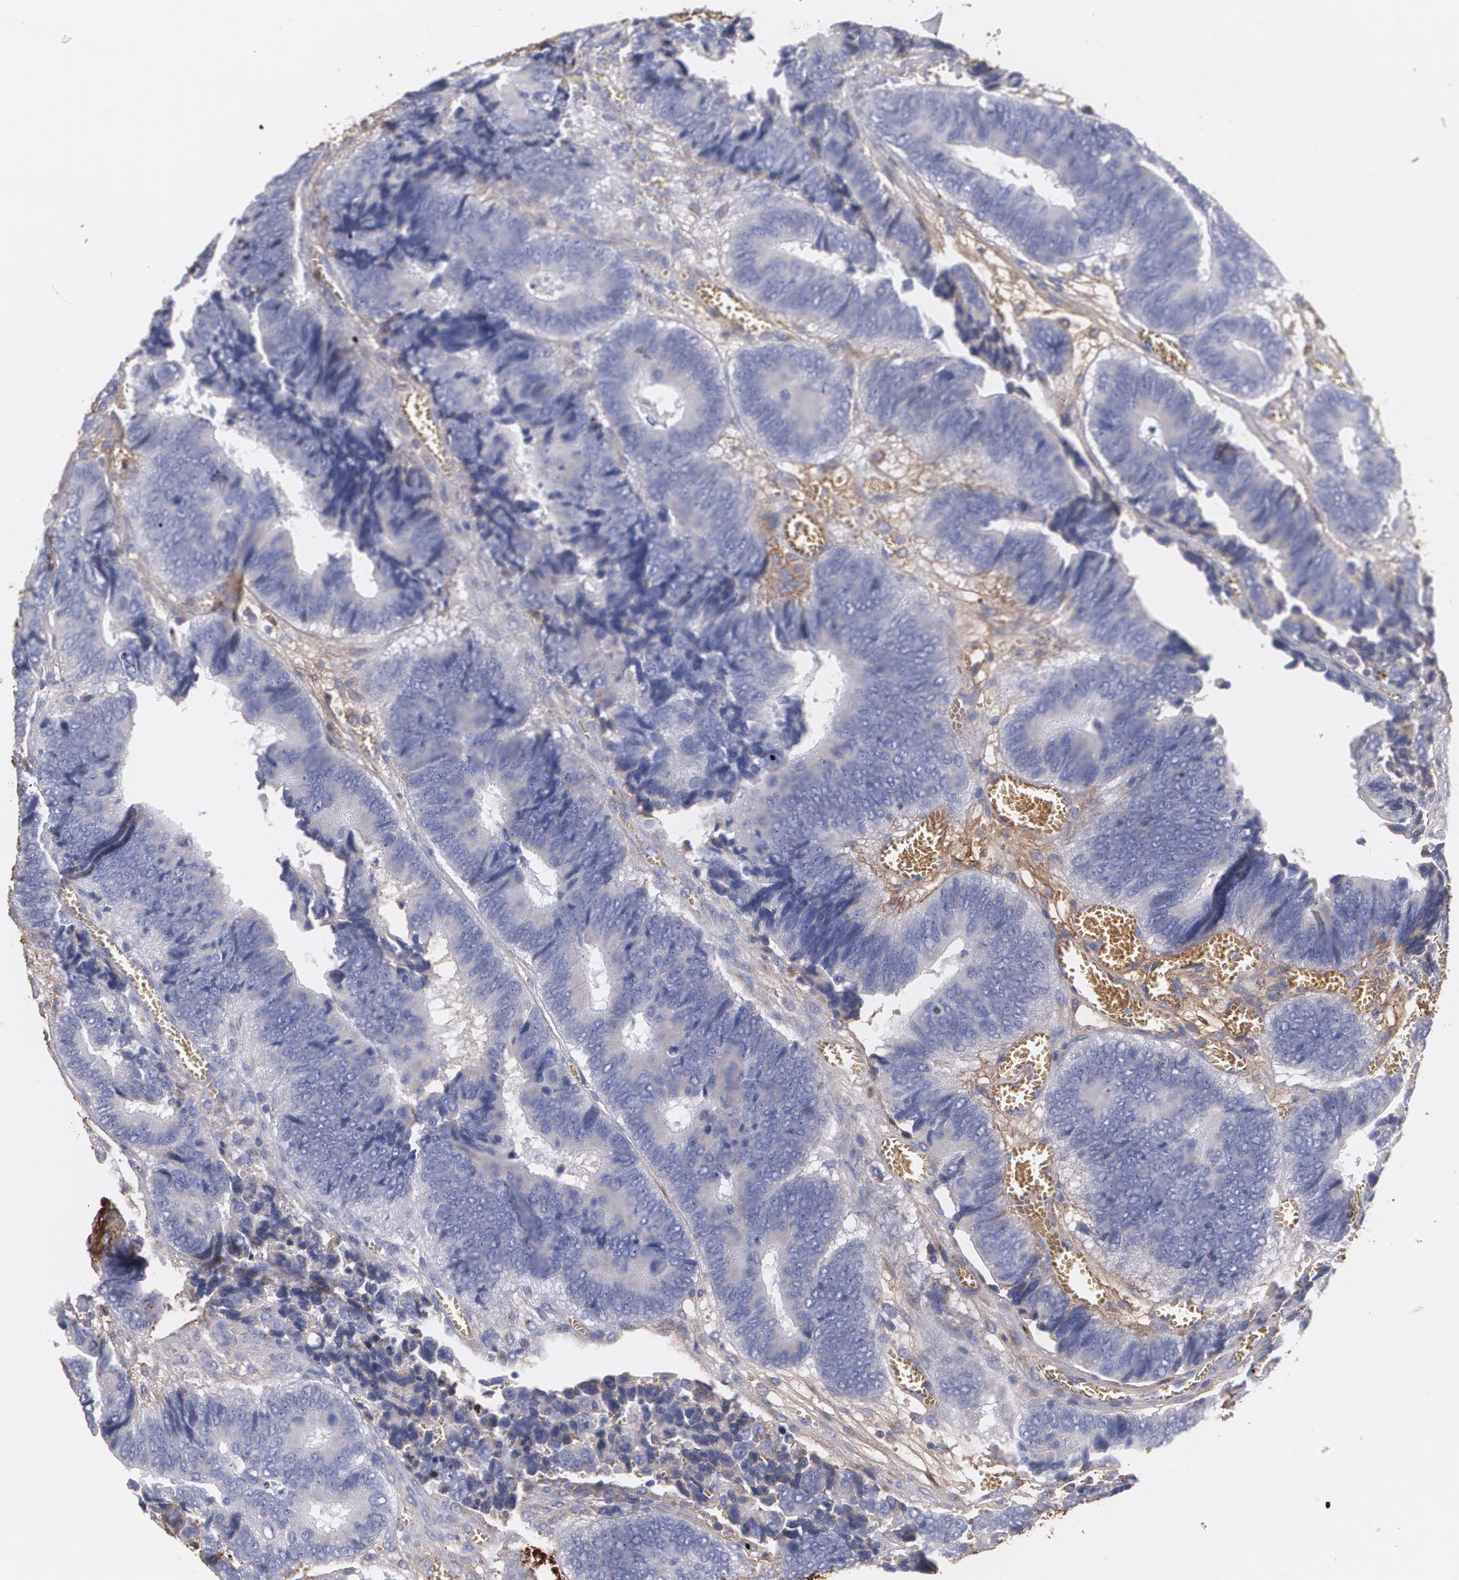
{"staining": {"intensity": "weak", "quantity": "<25%", "location": "cytoplasmic/membranous"}, "tissue": "colorectal cancer", "cell_type": "Tumor cells", "image_type": "cancer", "snomed": [{"axis": "morphology", "description": "Adenocarcinoma, NOS"}, {"axis": "topography", "description": "Colon"}], "caption": "Tumor cells show no significant protein staining in adenocarcinoma (colorectal). (Stains: DAB (3,3'-diaminobenzidine) immunohistochemistry (IHC) with hematoxylin counter stain, Microscopy: brightfield microscopy at high magnification).", "gene": "FBLN1", "patient": {"sex": "male", "age": 72}}